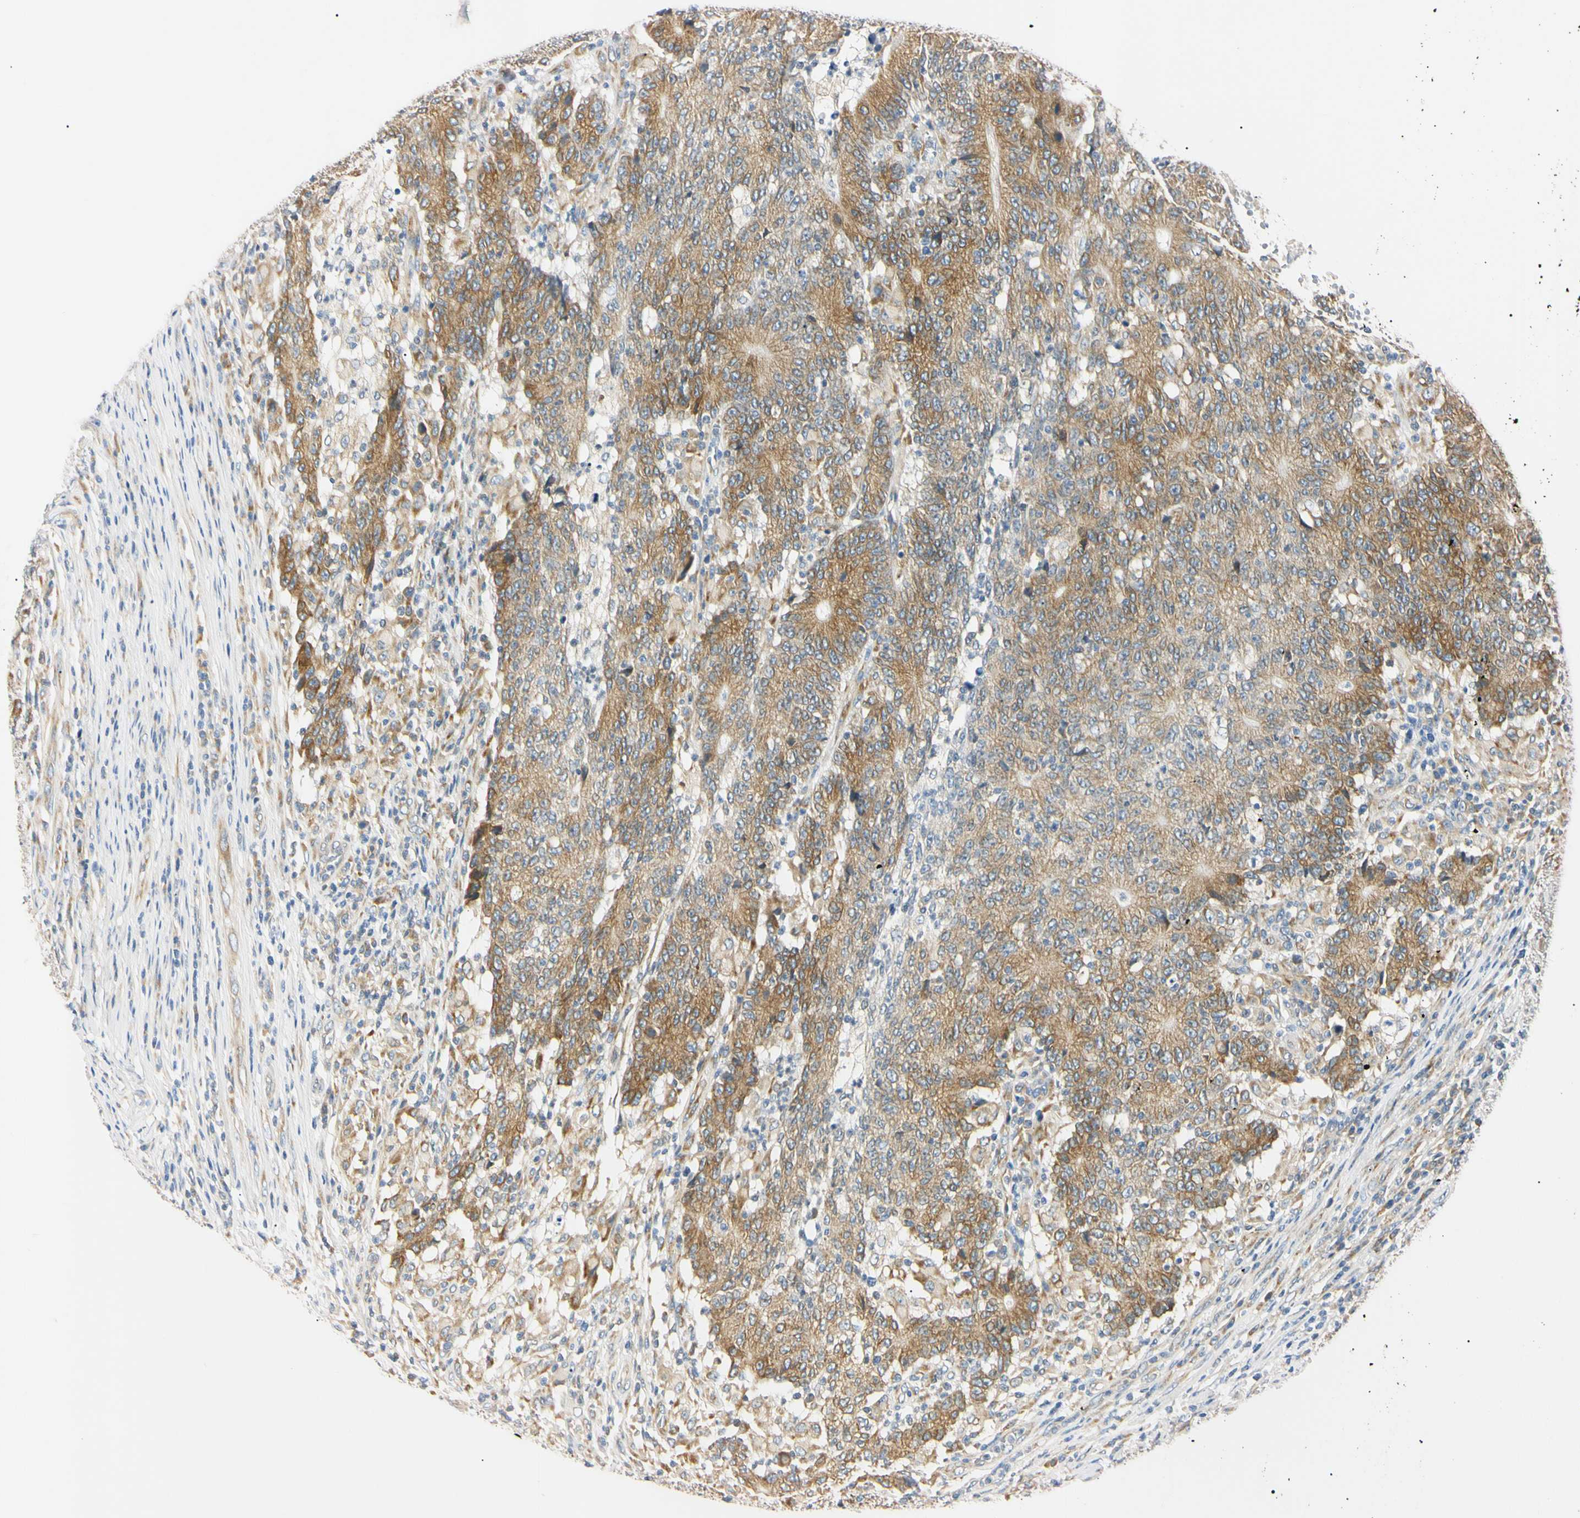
{"staining": {"intensity": "moderate", "quantity": ">75%", "location": "cytoplasmic/membranous"}, "tissue": "colorectal cancer", "cell_type": "Tumor cells", "image_type": "cancer", "snomed": [{"axis": "morphology", "description": "Normal tissue, NOS"}, {"axis": "morphology", "description": "Adenocarcinoma, NOS"}, {"axis": "topography", "description": "Colon"}], "caption": "Immunohistochemistry micrograph of neoplastic tissue: human colorectal cancer stained using immunohistochemistry (IHC) shows medium levels of moderate protein expression localized specifically in the cytoplasmic/membranous of tumor cells, appearing as a cytoplasmic/membranous brown color.", "gene": "DNAJB12", "patient": {"sex": "female", "age": 75}}